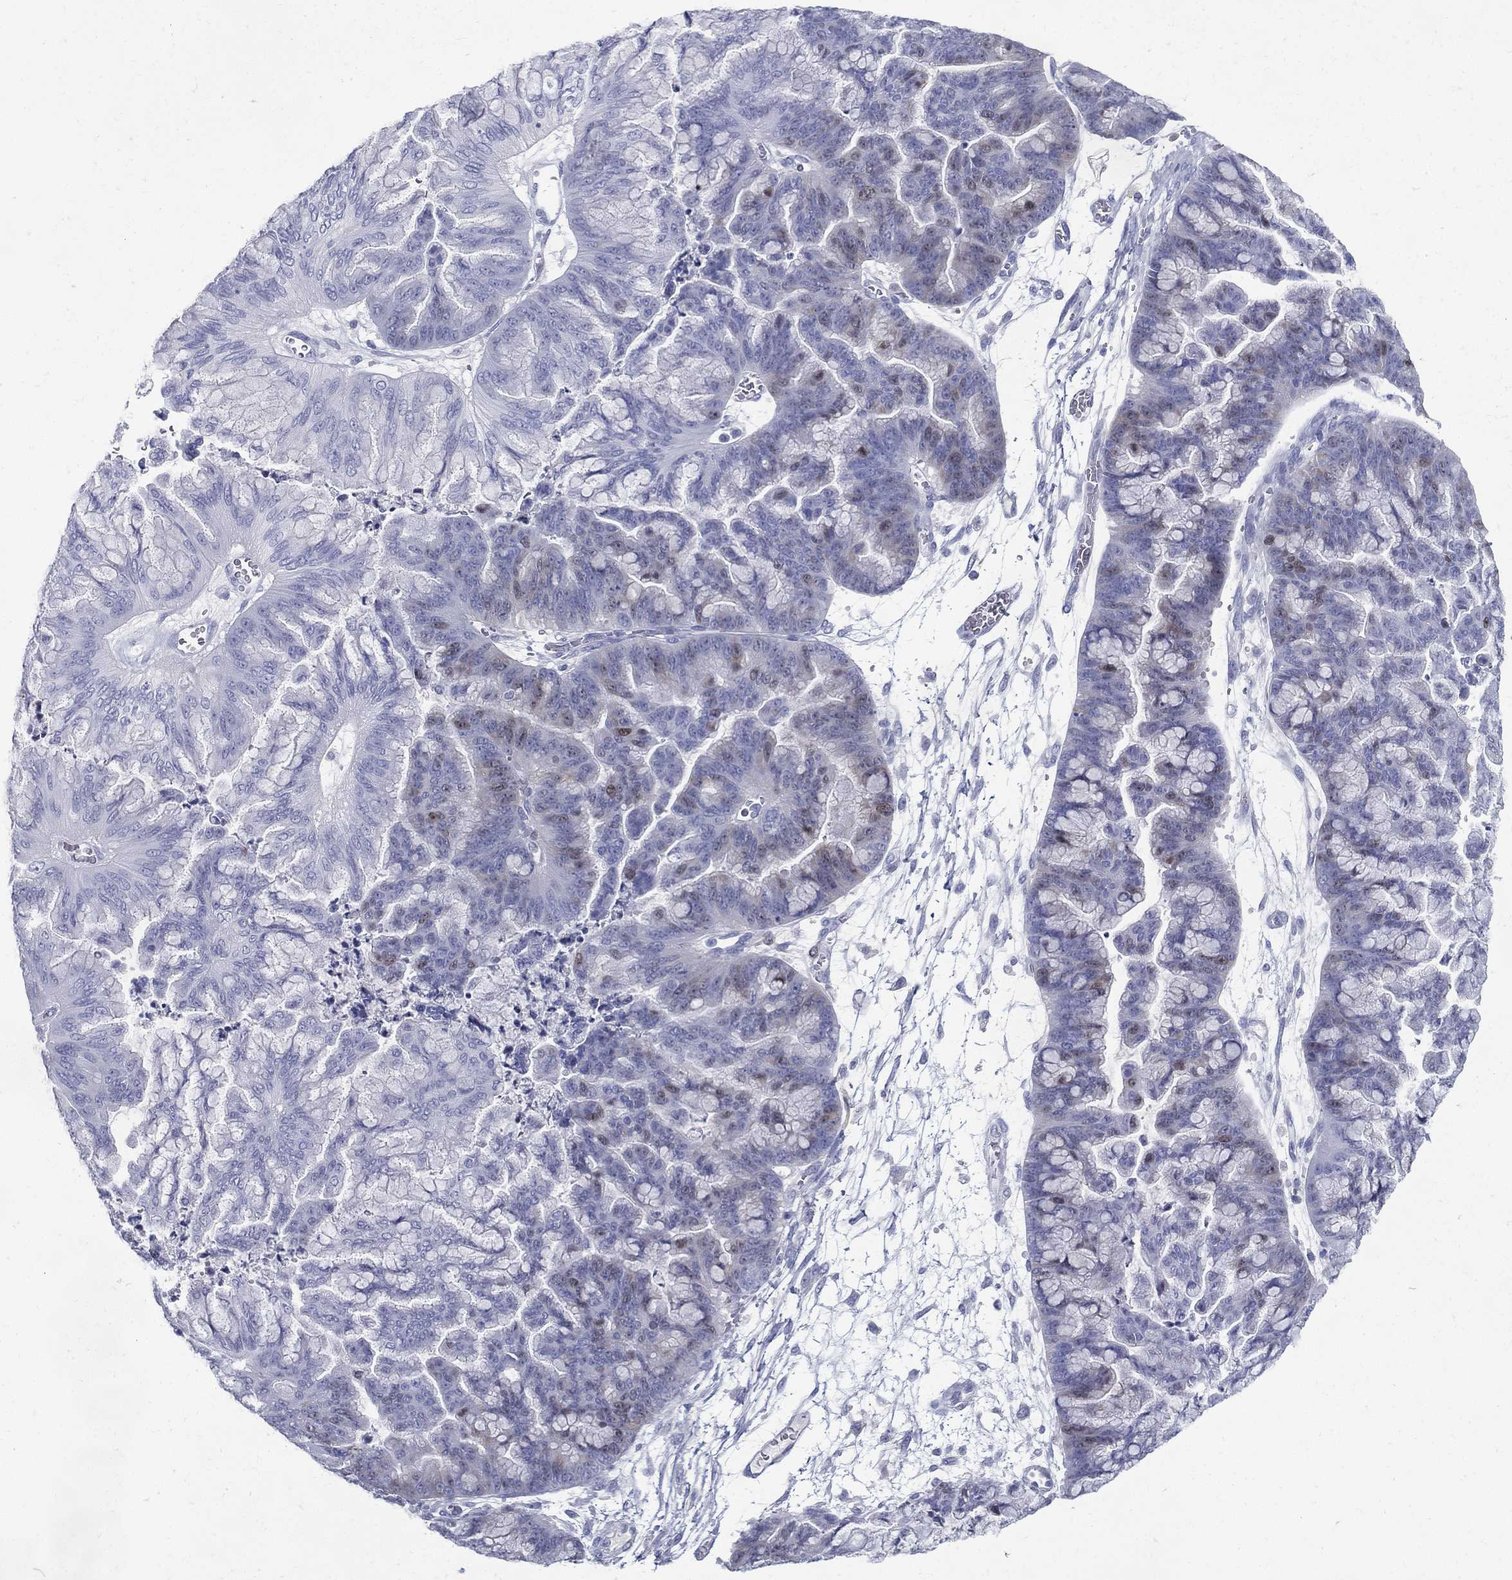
{"staining": {"intensity": "moderate", "quantity": "<25%", "location": "nuclear"}, "tissue": "ovarian cancer", "cell_type": "Tumor cells", "image_type": "cancer", "snomed": [{"axis": "morphology", "description": "Cystadenocarcinoma, mucinous, NOS"}, {"axis": "topography", "description": "Ovary"}], "caption": "This is an image of IHC staining of ovarian mucinous cystadenocarcinoma, which shows moderate positivity in the nuclear of tumor cells.", "gene": "KIF2C", "patient": {"sex": "female", "age": 67}}